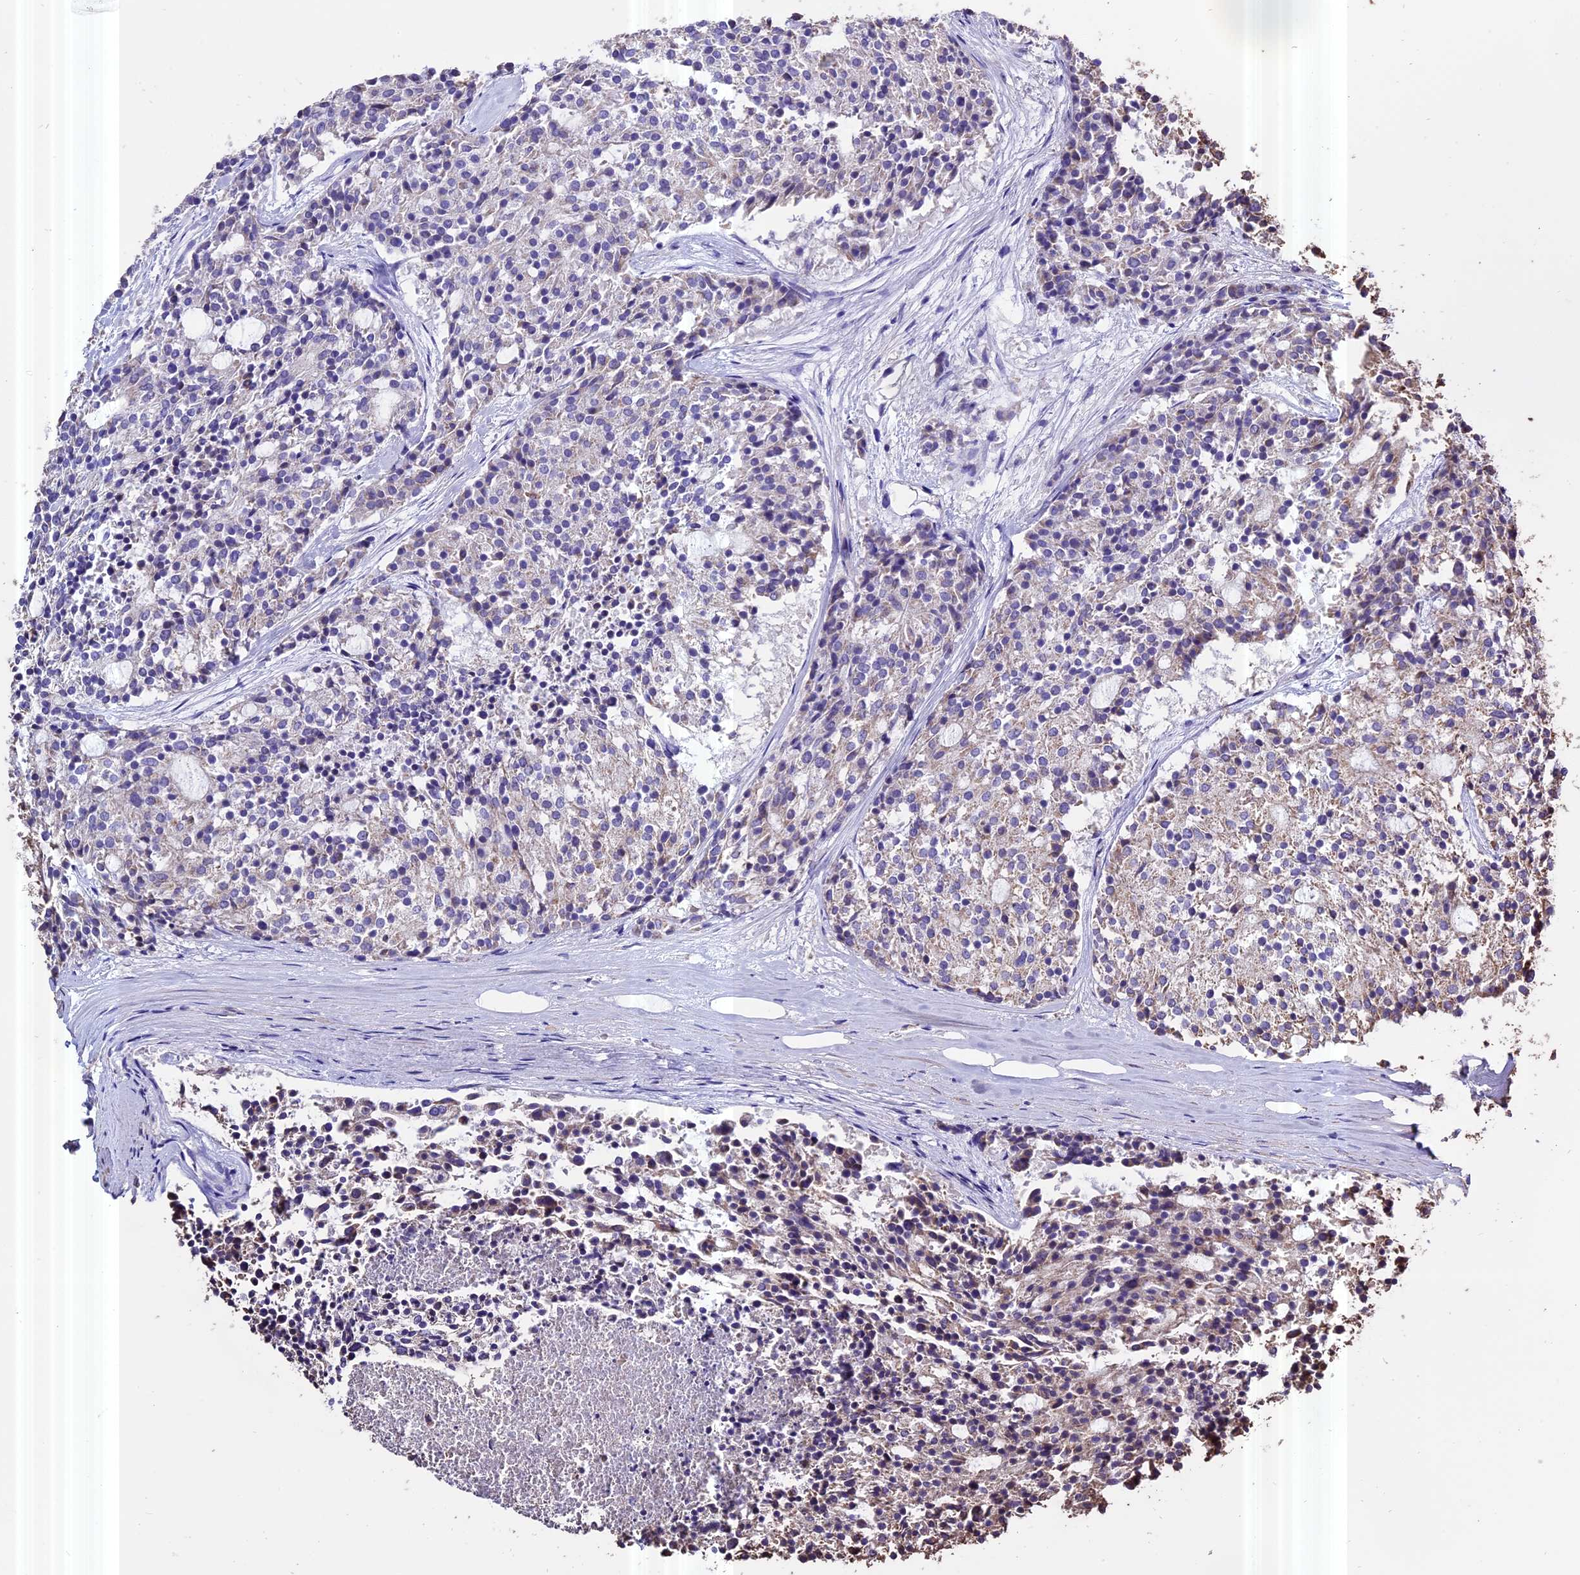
{"staining": {"intensity": "negative", "quantity": "none", "location": "none"}, "tissue": "carcinoid", "cell_type": "Tumor cells", "image_type": "cancer", "snomed": [{"axis": "morphology", "description": "Carcinoid, malignant, NOS"}, {"axis": "topography", "description": "Pancreas"}], "caption": "Carcinoid was stained to show a protein in brown. There is no significant staining in tumor cells.", "gene": "PGPEP1L", "patient": {"sex": "female", "age": 54}}